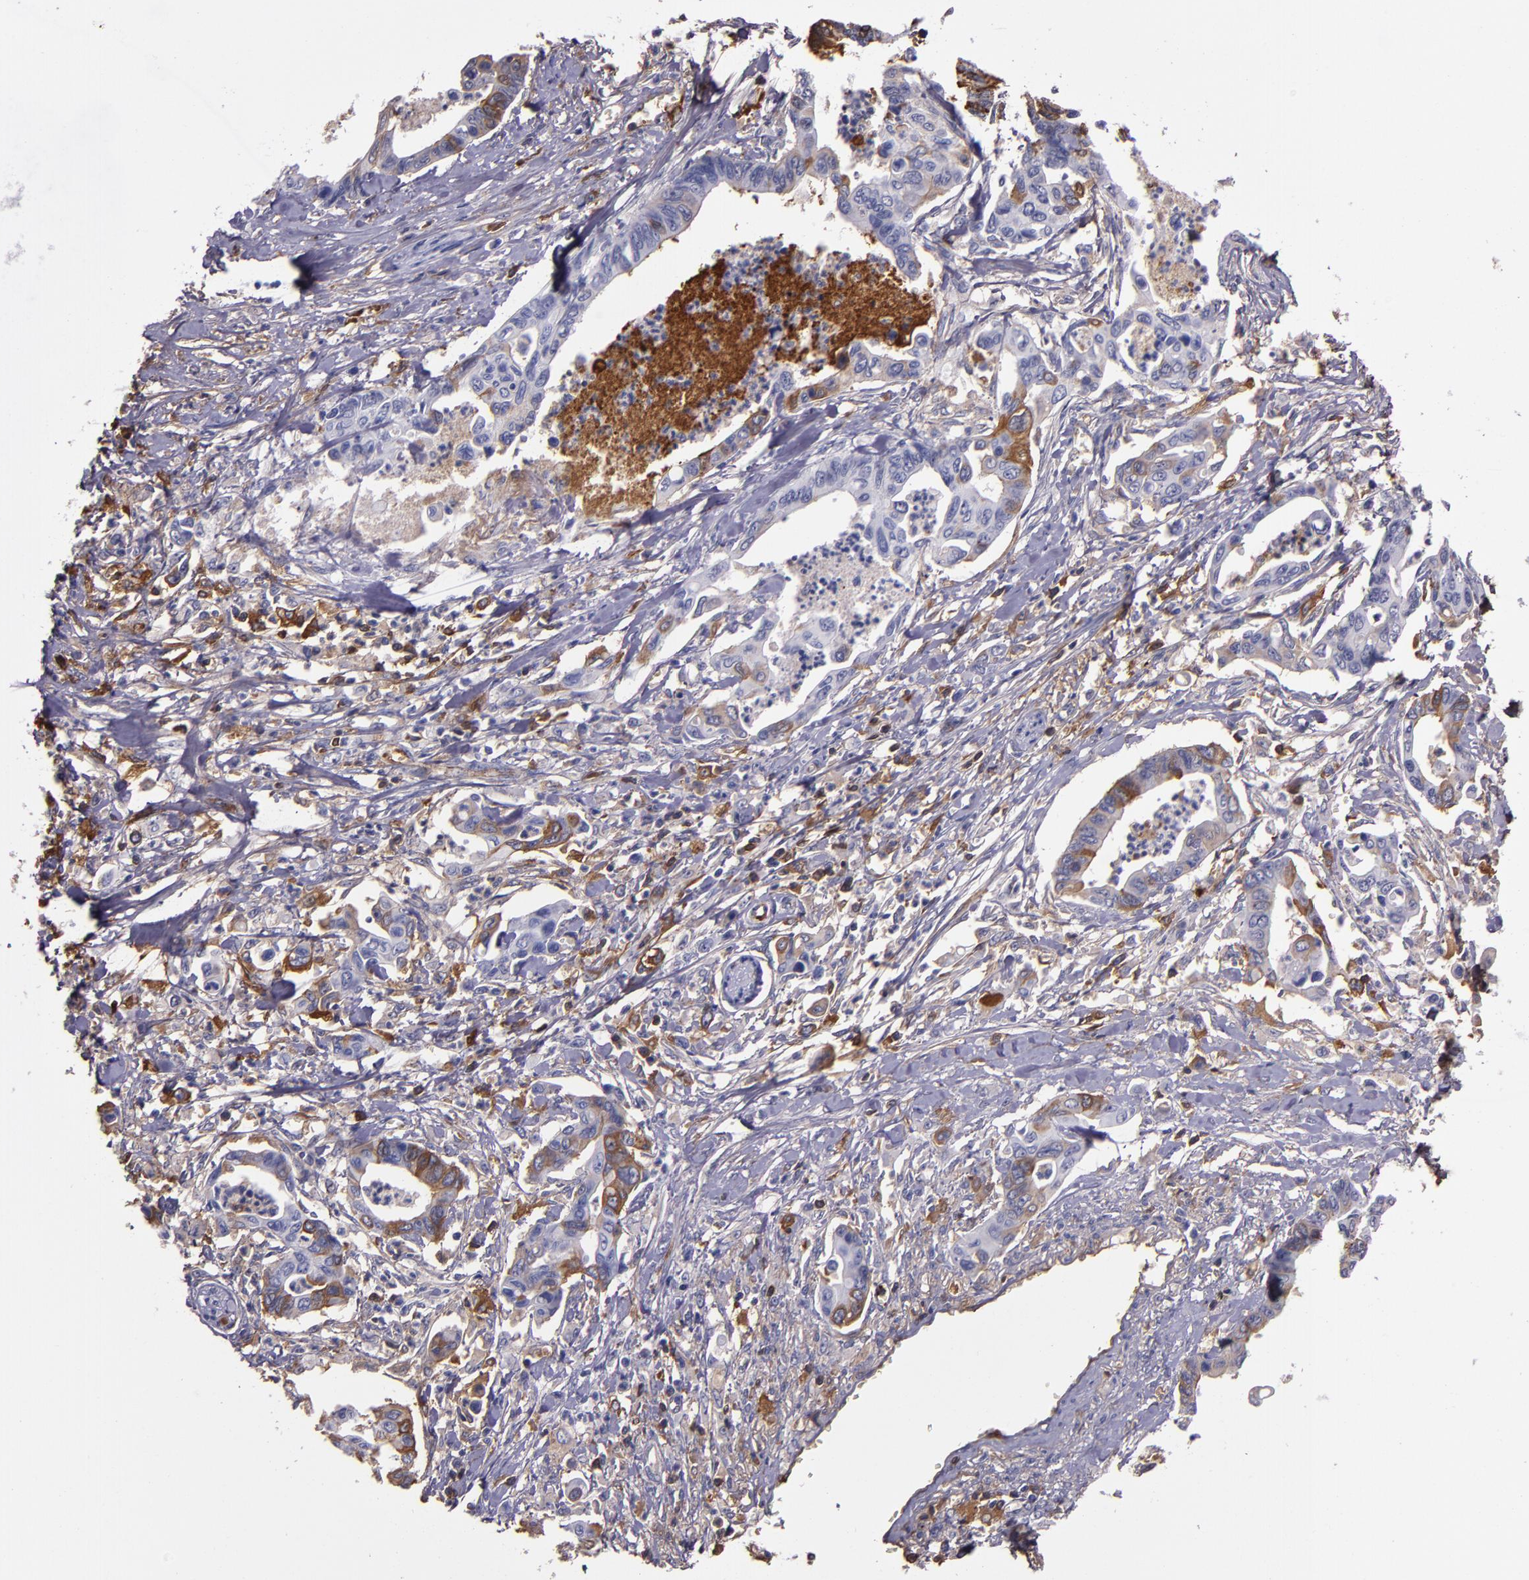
{"staining": {"intensity": "moderate", "quantity": "<25%", "location": "cytoplasmic/membranous"}, "tissue": "pancreatic cancer", "cell_type": "Tumor cells", "image_type": "cancer", "snomed": [{"axis": "morphology", "description": "Adenocarcinoma, NOS"}, {"axis": "topography", "description": "Pancreas"}], "caption": "A histopathology image showing moderate cytoplasmic/membranous staining in approximately <25% of tumor cells in adenocarcinoma (pancreatic), as visualized by brown immunohistochemical staining.", "gene": "A2M", "patient": {"sex": "female", "age": 70}}